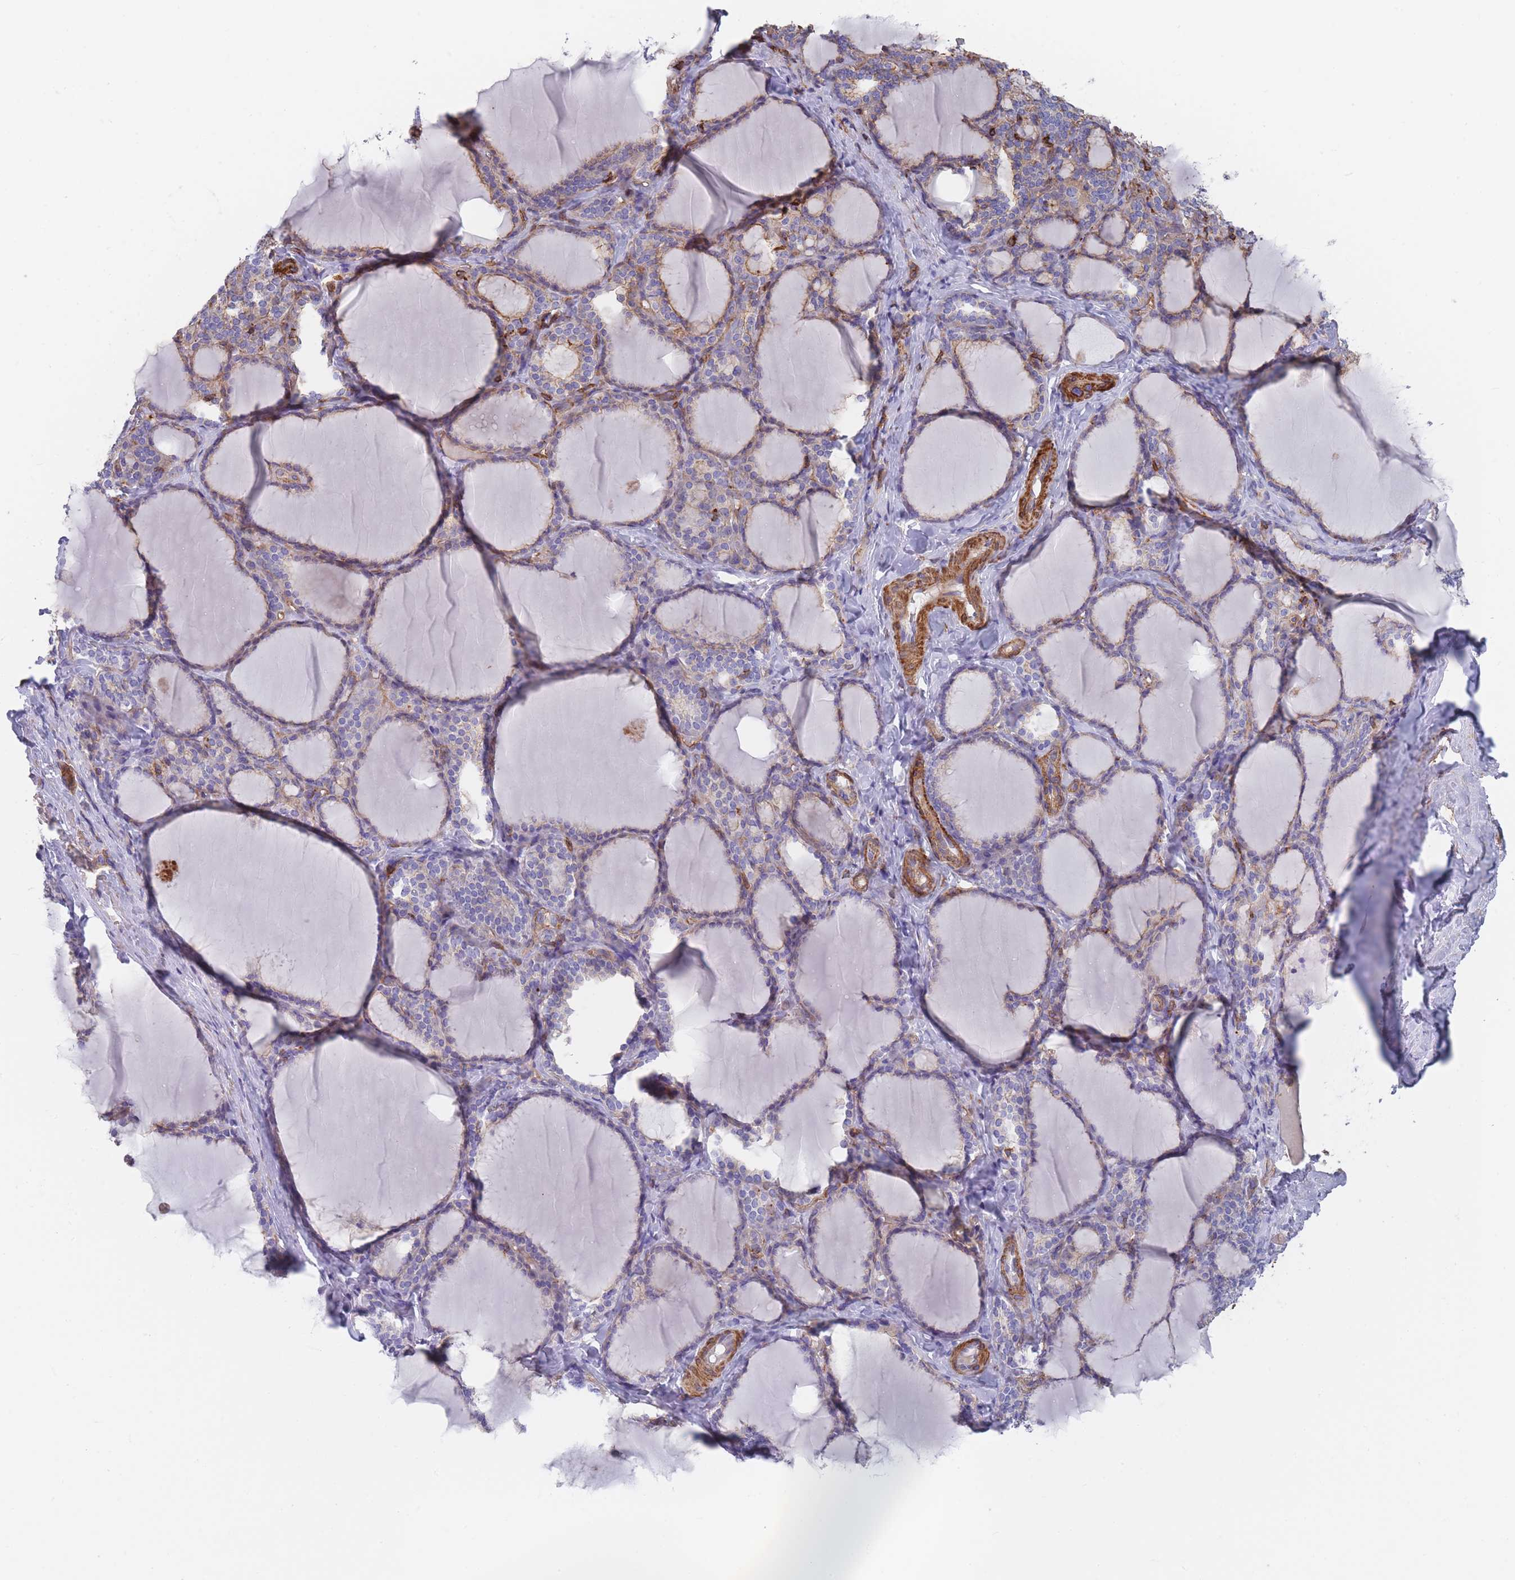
{"staining": {"intensity": "moderate", "quantity": "<25%", "location": "cytoplasmic/membranous"}, "tissue": "thyroid gland", "cell_type": "Glandular cells", "image_type": "normal", "snomed": [{"axis": "morphology", "description": "Normal tissue, NOS"}, {"axis": "topography", "description": "Thyroid gland"}], "caption": "Moderate cytoplasmic/membranous expression is present in about <25% of glandular cells in normal thyroid gland.", "gene": "SCCPDH", "patient": {"sex": "female", "age": 31}}